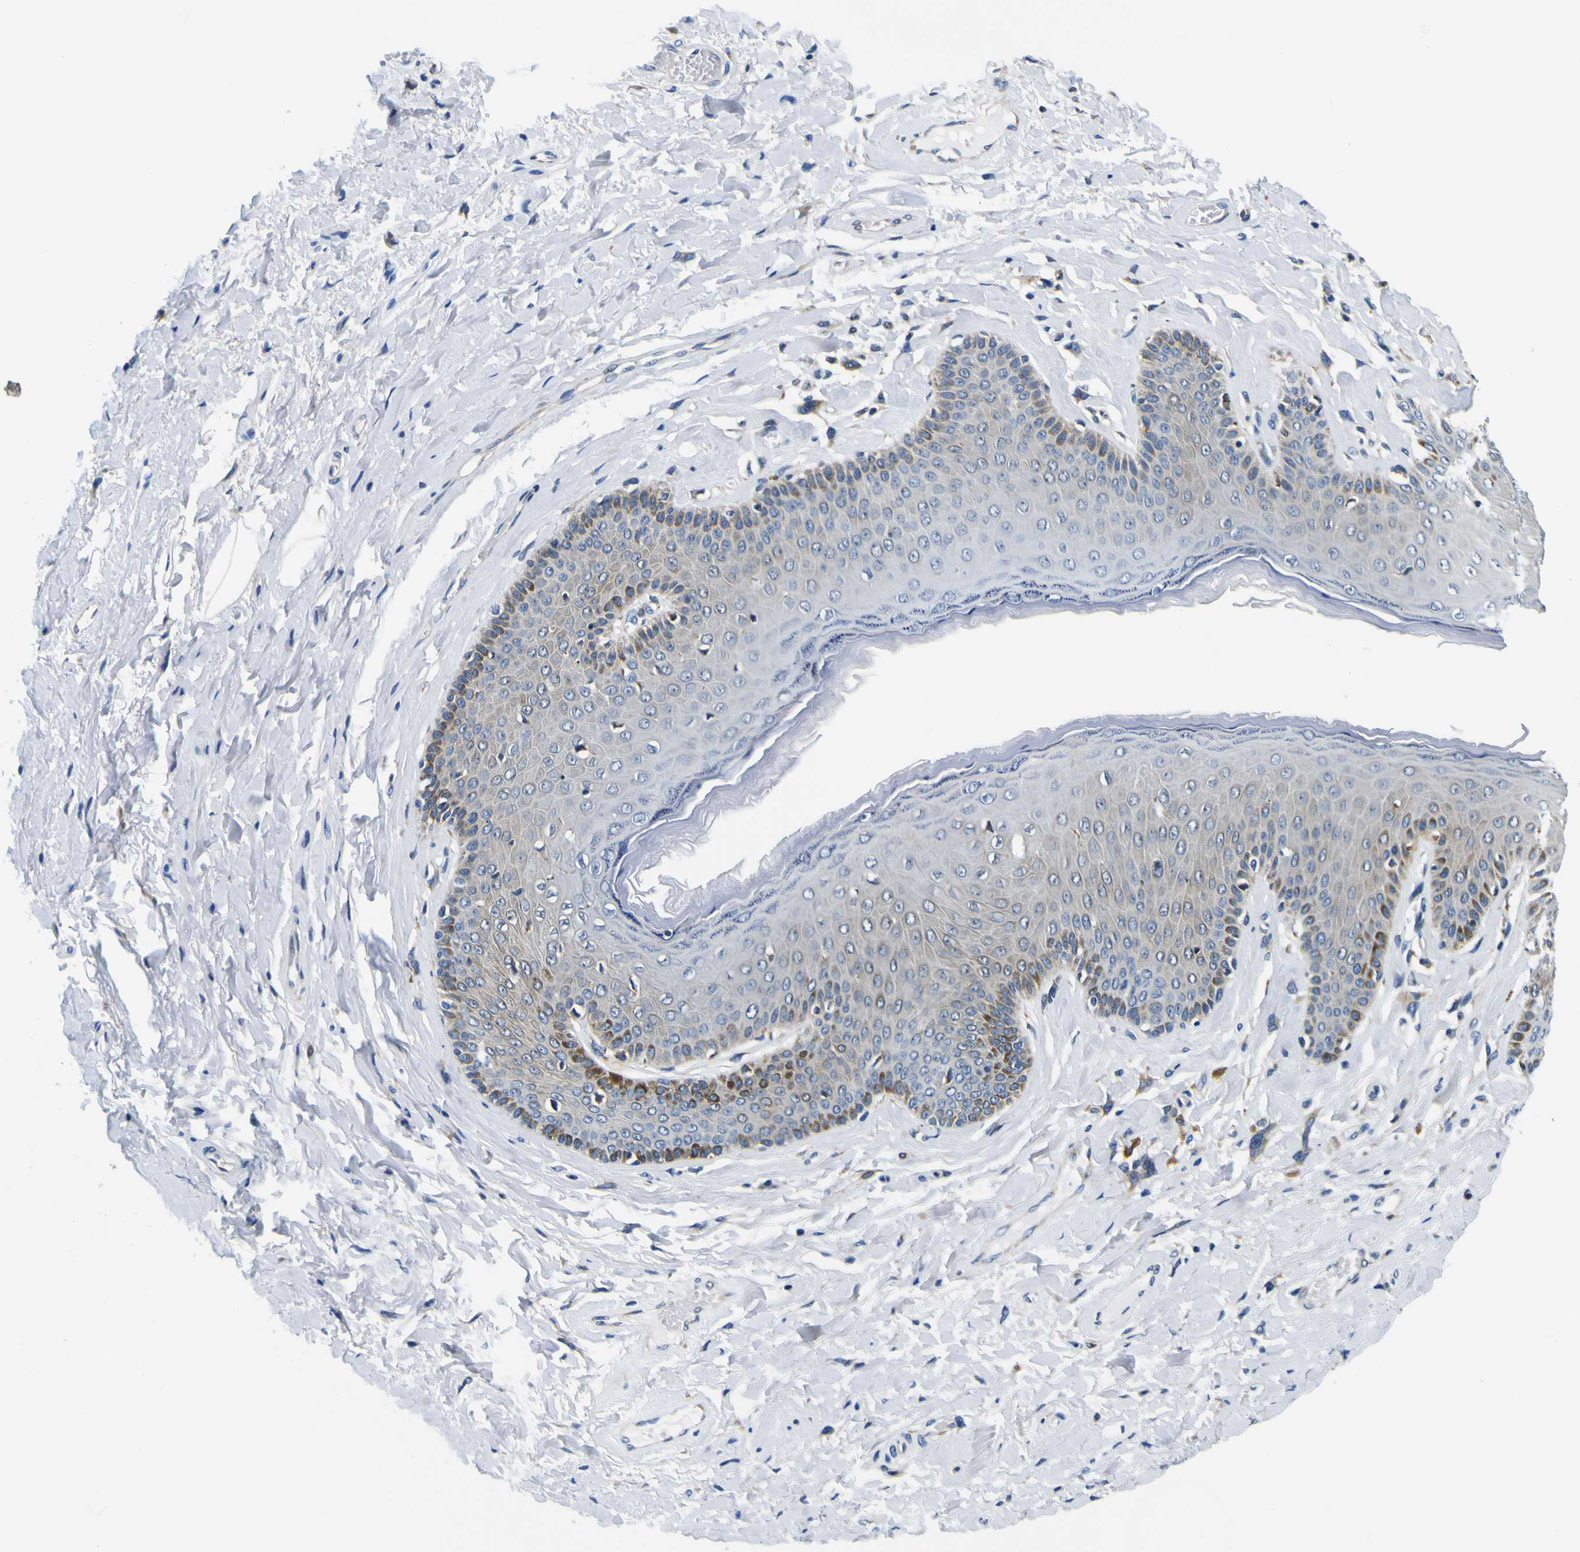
{"staining": {"intensity": "moderate", "quantity": "<25%", "location": "cytoplasmic/membranous"}, "tissue": "skin", "cell_type": "Epidermal cells", "image_type": "normal", "snomed": [{"axis": "morphology", "description": "Normal tissue, NOS"}, {"axis": "topography", "description": "Anal"}], "caption": "A brown stain shows moderate cytoplasmic/membranous staining of a protein in epidermal cells of normal human skin. The protein is shown in brown color, while the nuclei are stained blue.", "gene": "NLRP3", "patient": {"sex": "male", "age": 69}}